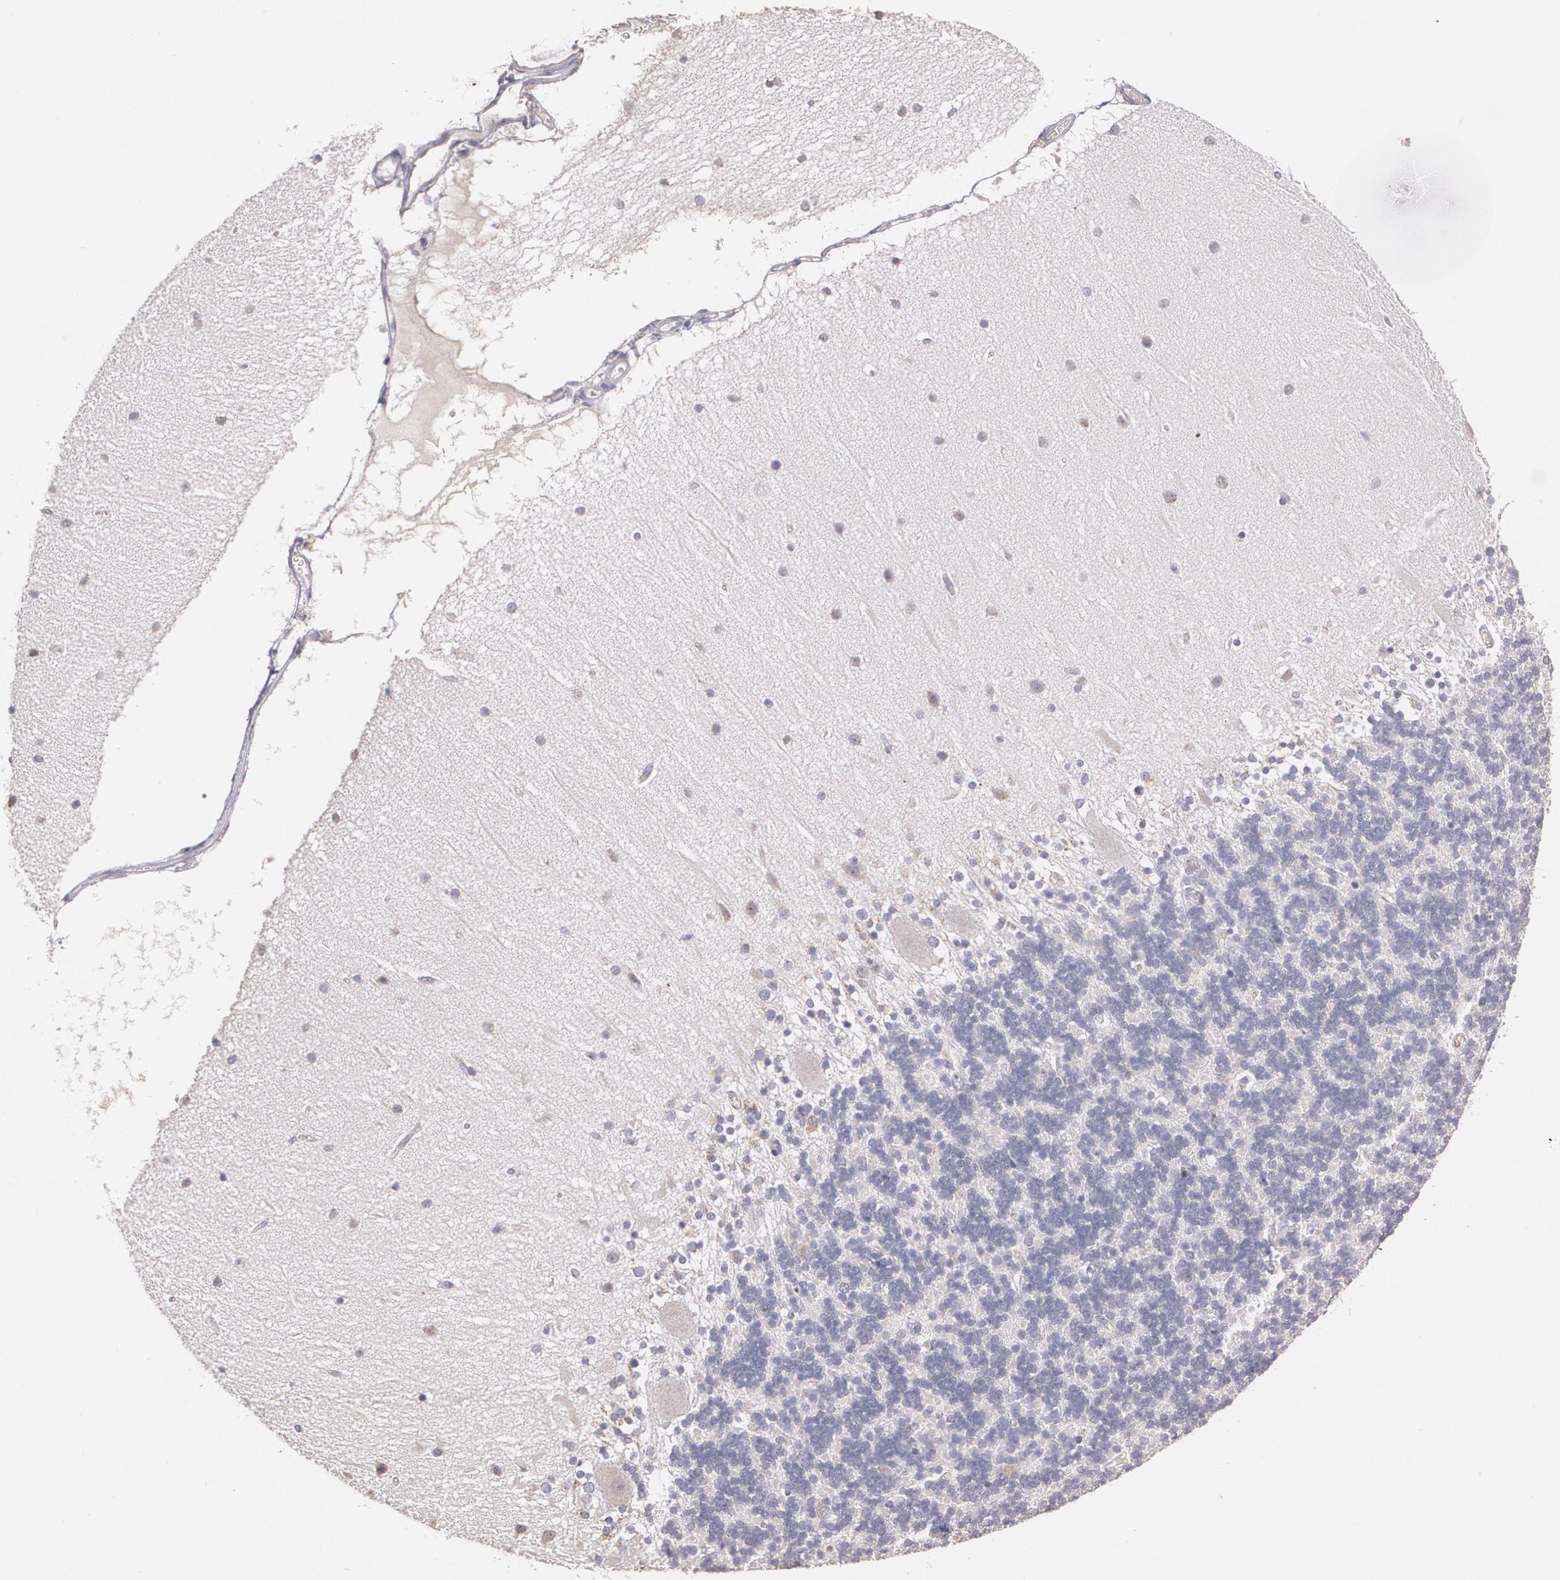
{"staining": {"intensity": "negative", "quantity": "none", "location": "none"}, "tissue": "cerebellum", "cell_type": "Cells in granular layer", "image_type": "normal", "snomed": [{"axis": "morphology", "description": "Normal tissue, NOS"}, {"axis": "topography", "description": "Cerebellum"}], "caption": "High power microscopy image of an IHC histopathology image of unremarkable cerebellum, revealing no significant staining in cells in granular layer. Nuclei are stained in blue.", "gene": "ATF3", "patient": {"sex": "female", "age": 54}}